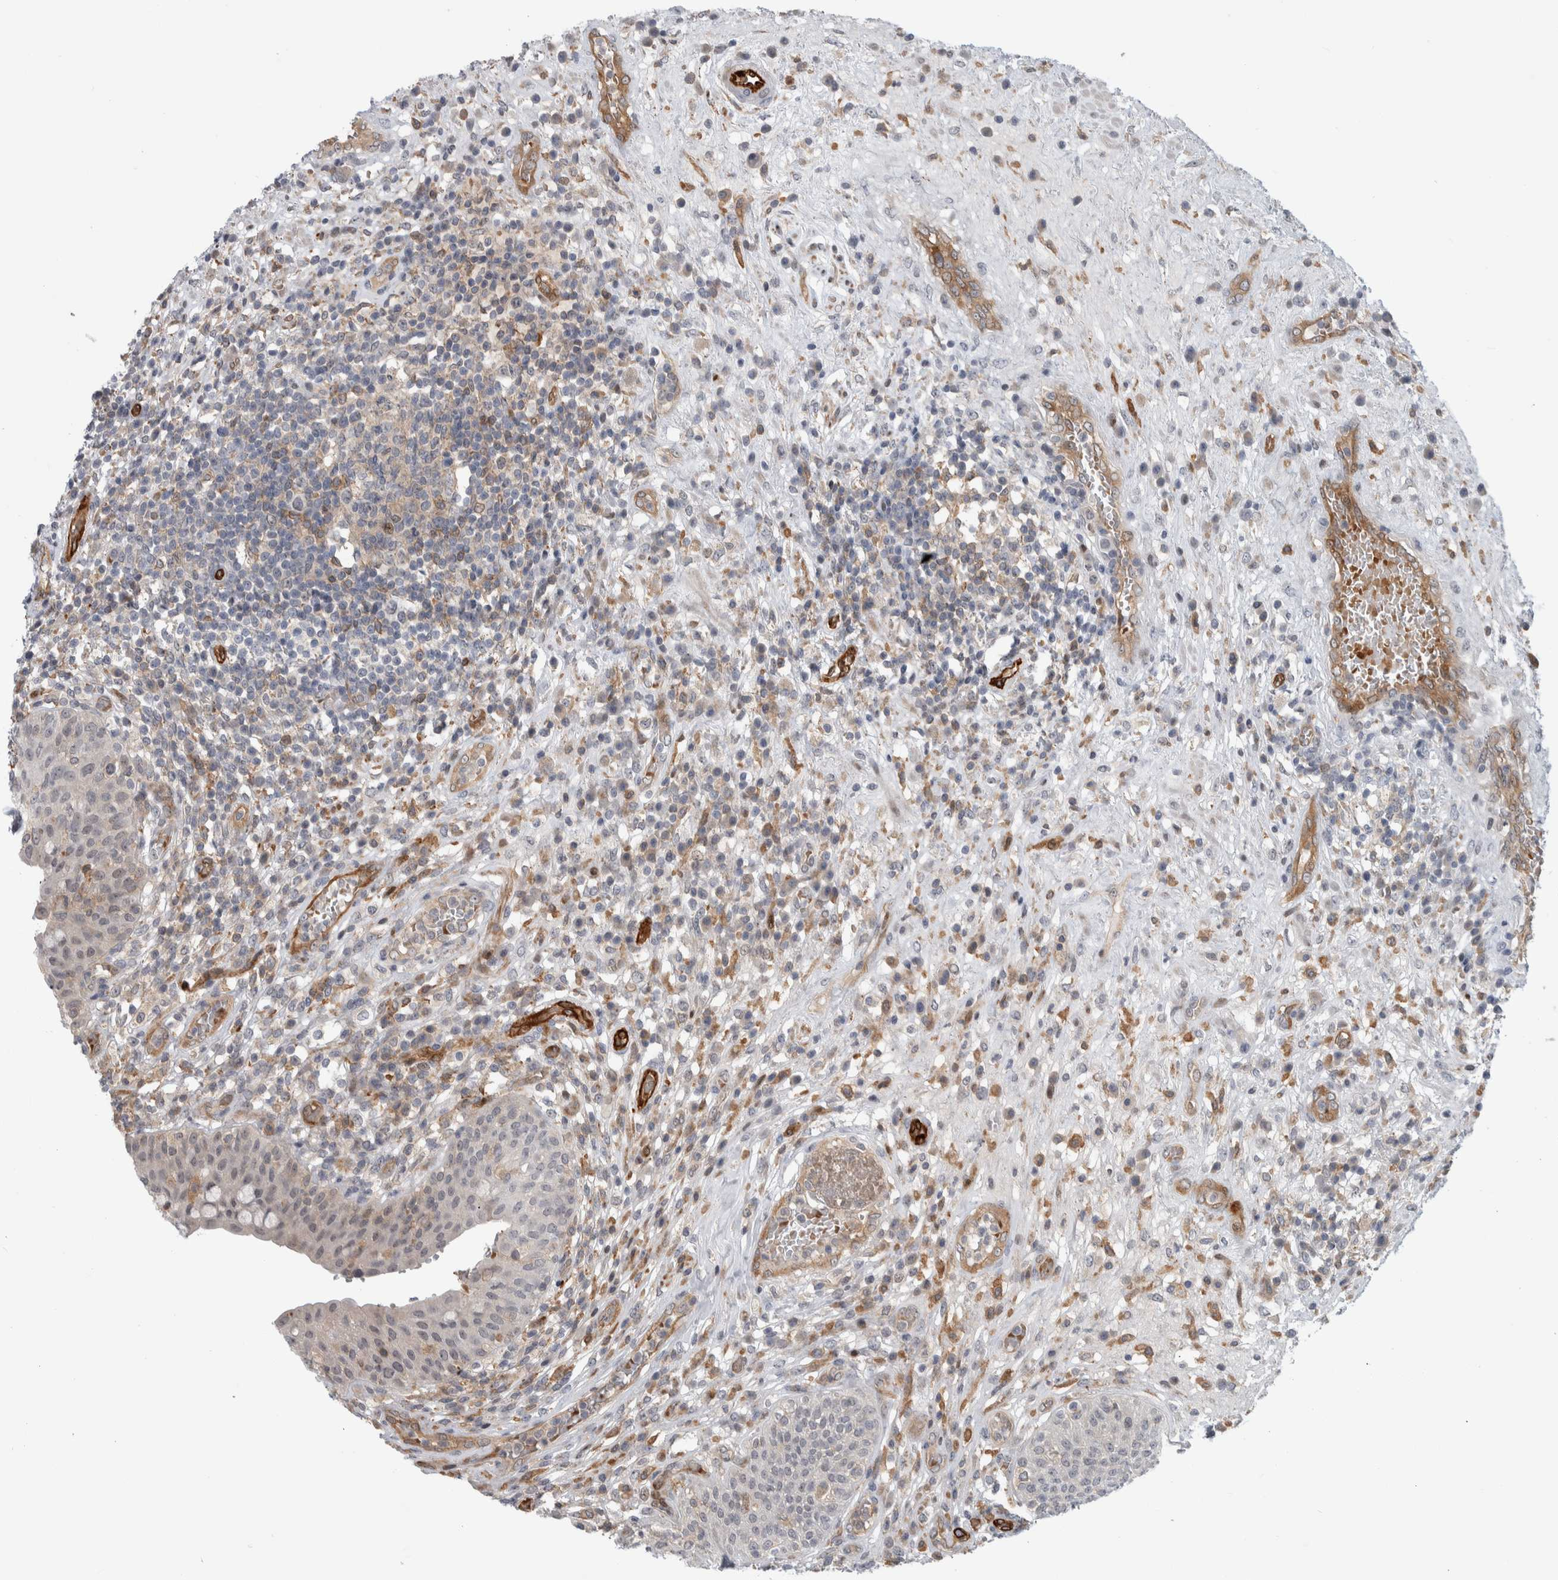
{"staining": {"intensity": "strong", "quantity": "<25%", "location": "nuclear"}, "tissue": "urinary bladder", "cell_type": "Urothelial cells", "image_type": "normal", "snomed": [{"axis": "morphology", "description": "Normal tissue, NOS"}, {"axis": "topography", "description": "Urinary bladder"}], "caption": "The micrograph reveals staining of benign urinary bladder, revealing strong nuclear protein expression (brown color) within urothelial cells.", "gene": "MSL1", "patient": {"sex": "female", "age": 62}}